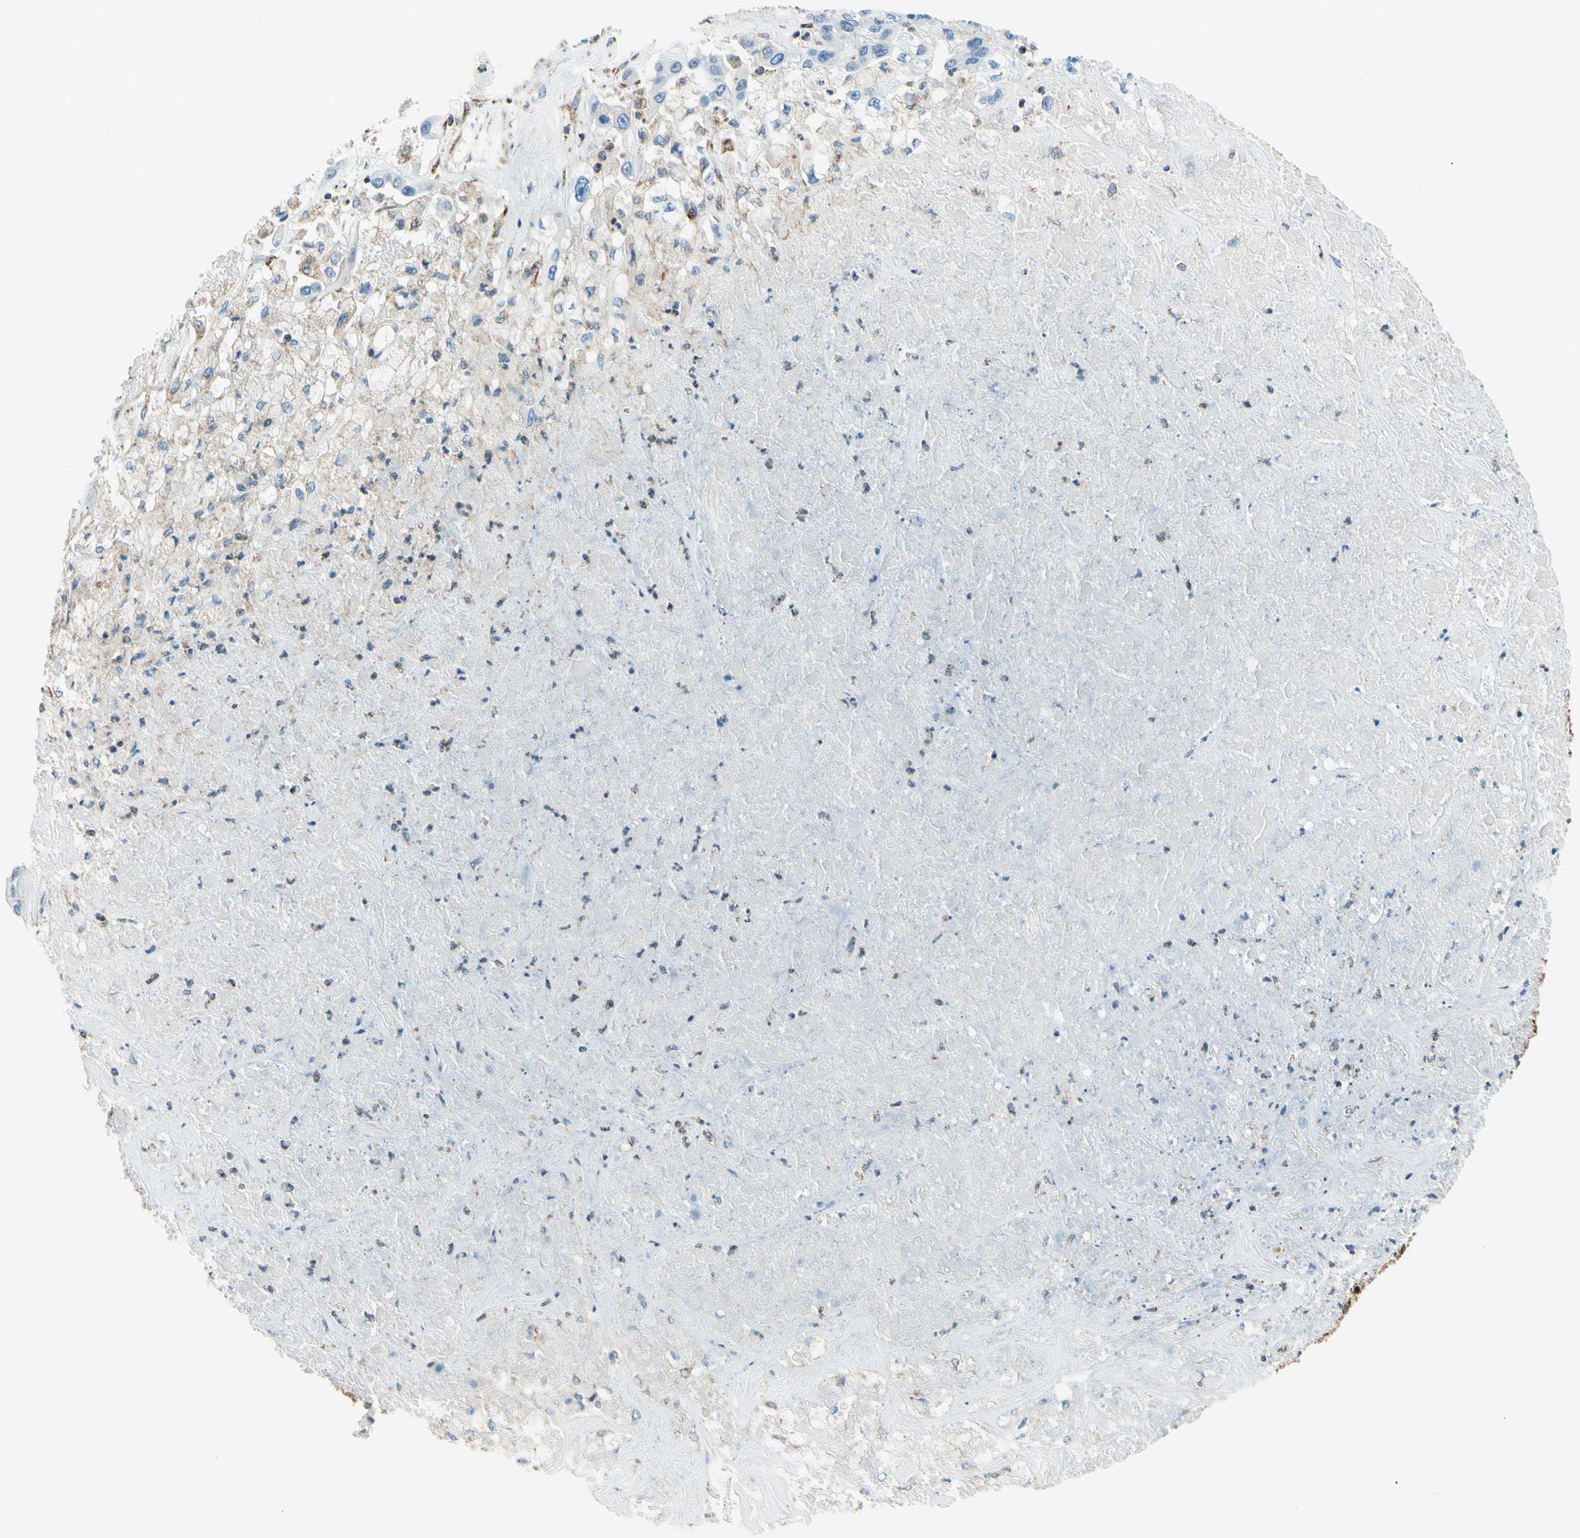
{"staining": {"intensity": "negative", "quantity": "none", "location": "none"}, "tissue": "liver cancer", "cell_type": "Tumor cells", "image_type": "cancer", "snomed": [{"axis": "morphology", "description": "Cholangiocarcinoma"}, {"axis": "topography", "description": "Liver"}], "caption": "Human liver cancer (cholangiocarcinoma) stained for a protein using immunohistochemistry (IHC) shows no staining in tumor cells.", "gene": "MAVS", "patient": {"sex": "female", "age": 52}}